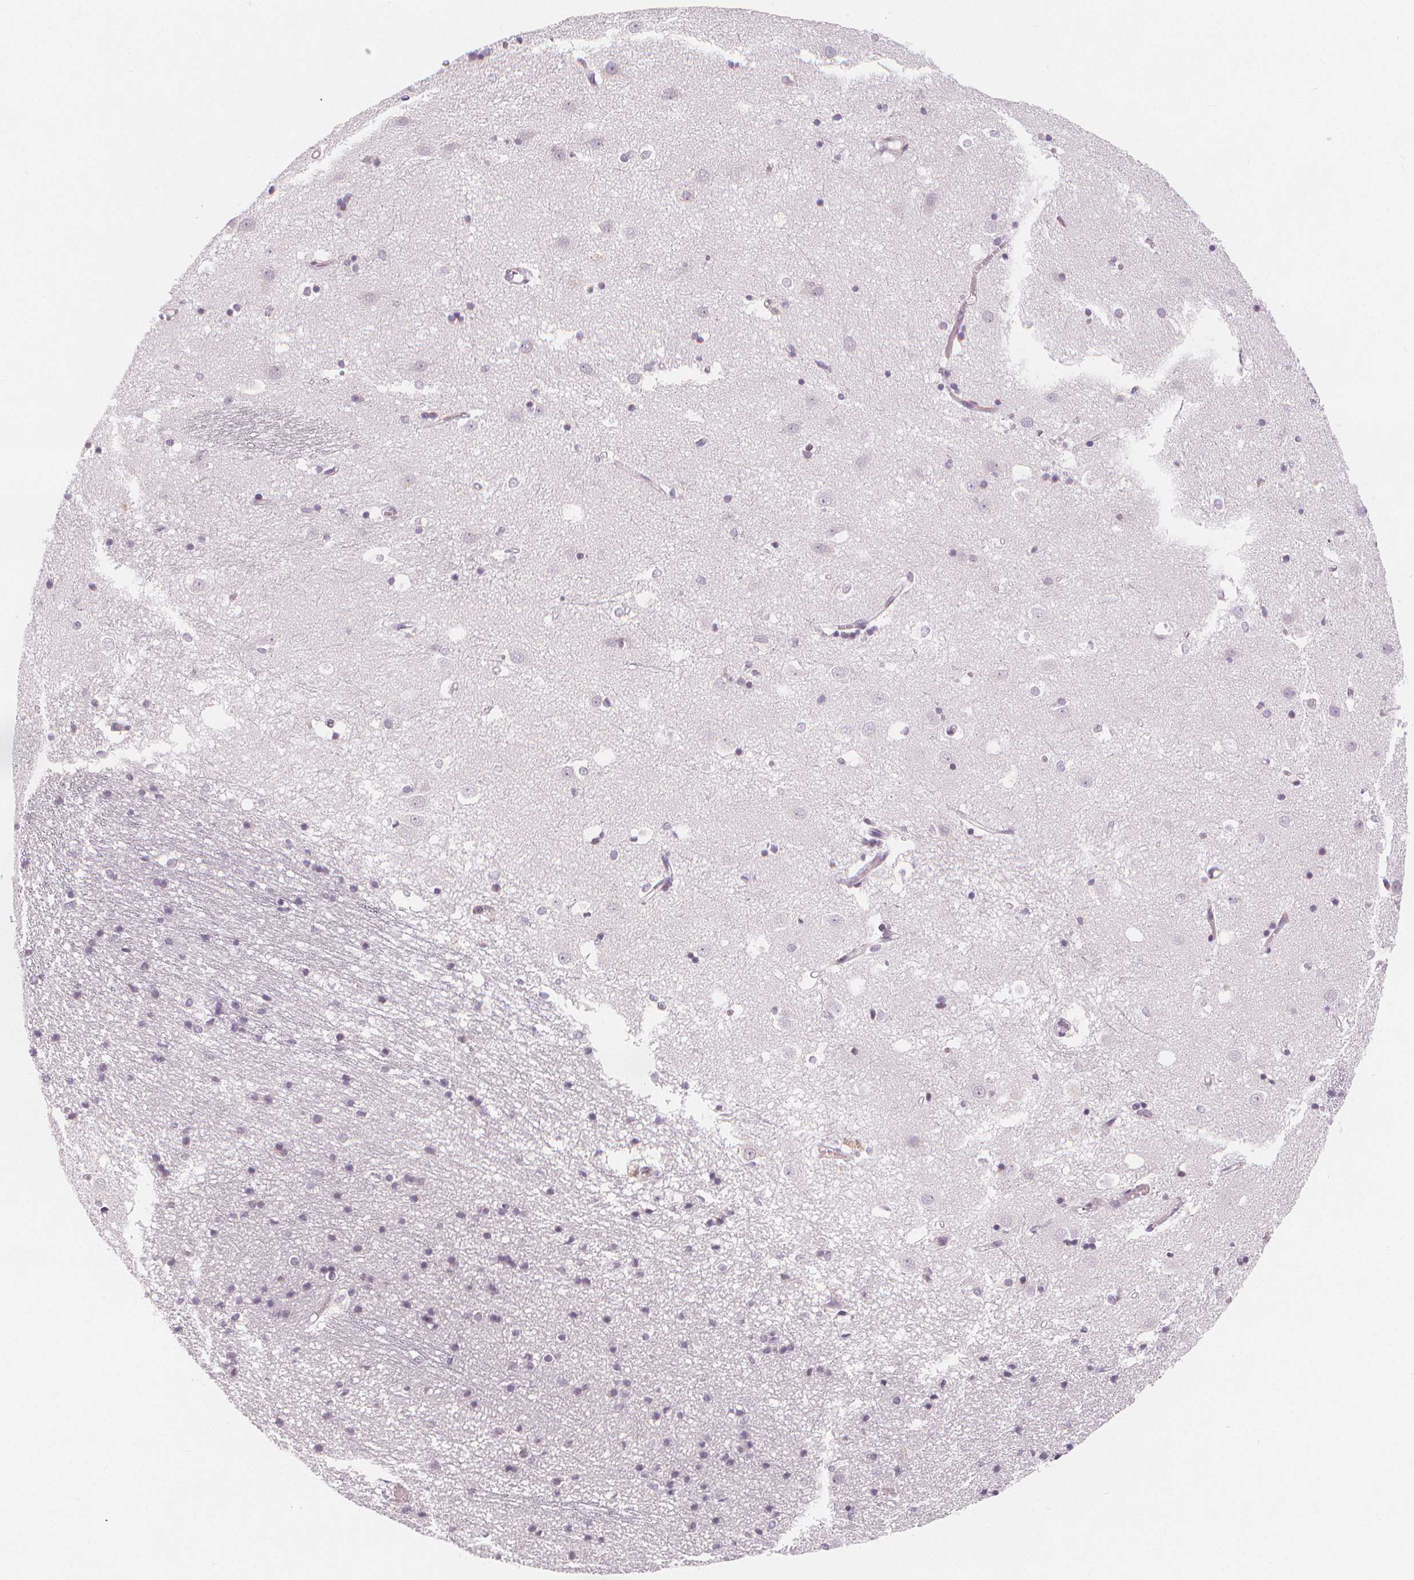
{"staining": {"intensity": "negative", "quantity": "none", "location": "none"}, "tissue": "caudate", "cell_type": "Glial cells", "image_type": "normal", "snomed": [{"axis": "morphology", "description": "Normal tissue, NOS"}, {"axis": "topography", "description": "Lateral ventricle wall"}], "caption": "DAB immunohistochemical staining of unremarkable human caudate reveals no significant expression in glial cells. The staining is performed using DAB brown chromogen with nuclei counter-stained in using hematoxylin.", "gene": "TIPIN", "patient": {"sex": "male", "age": 54}}